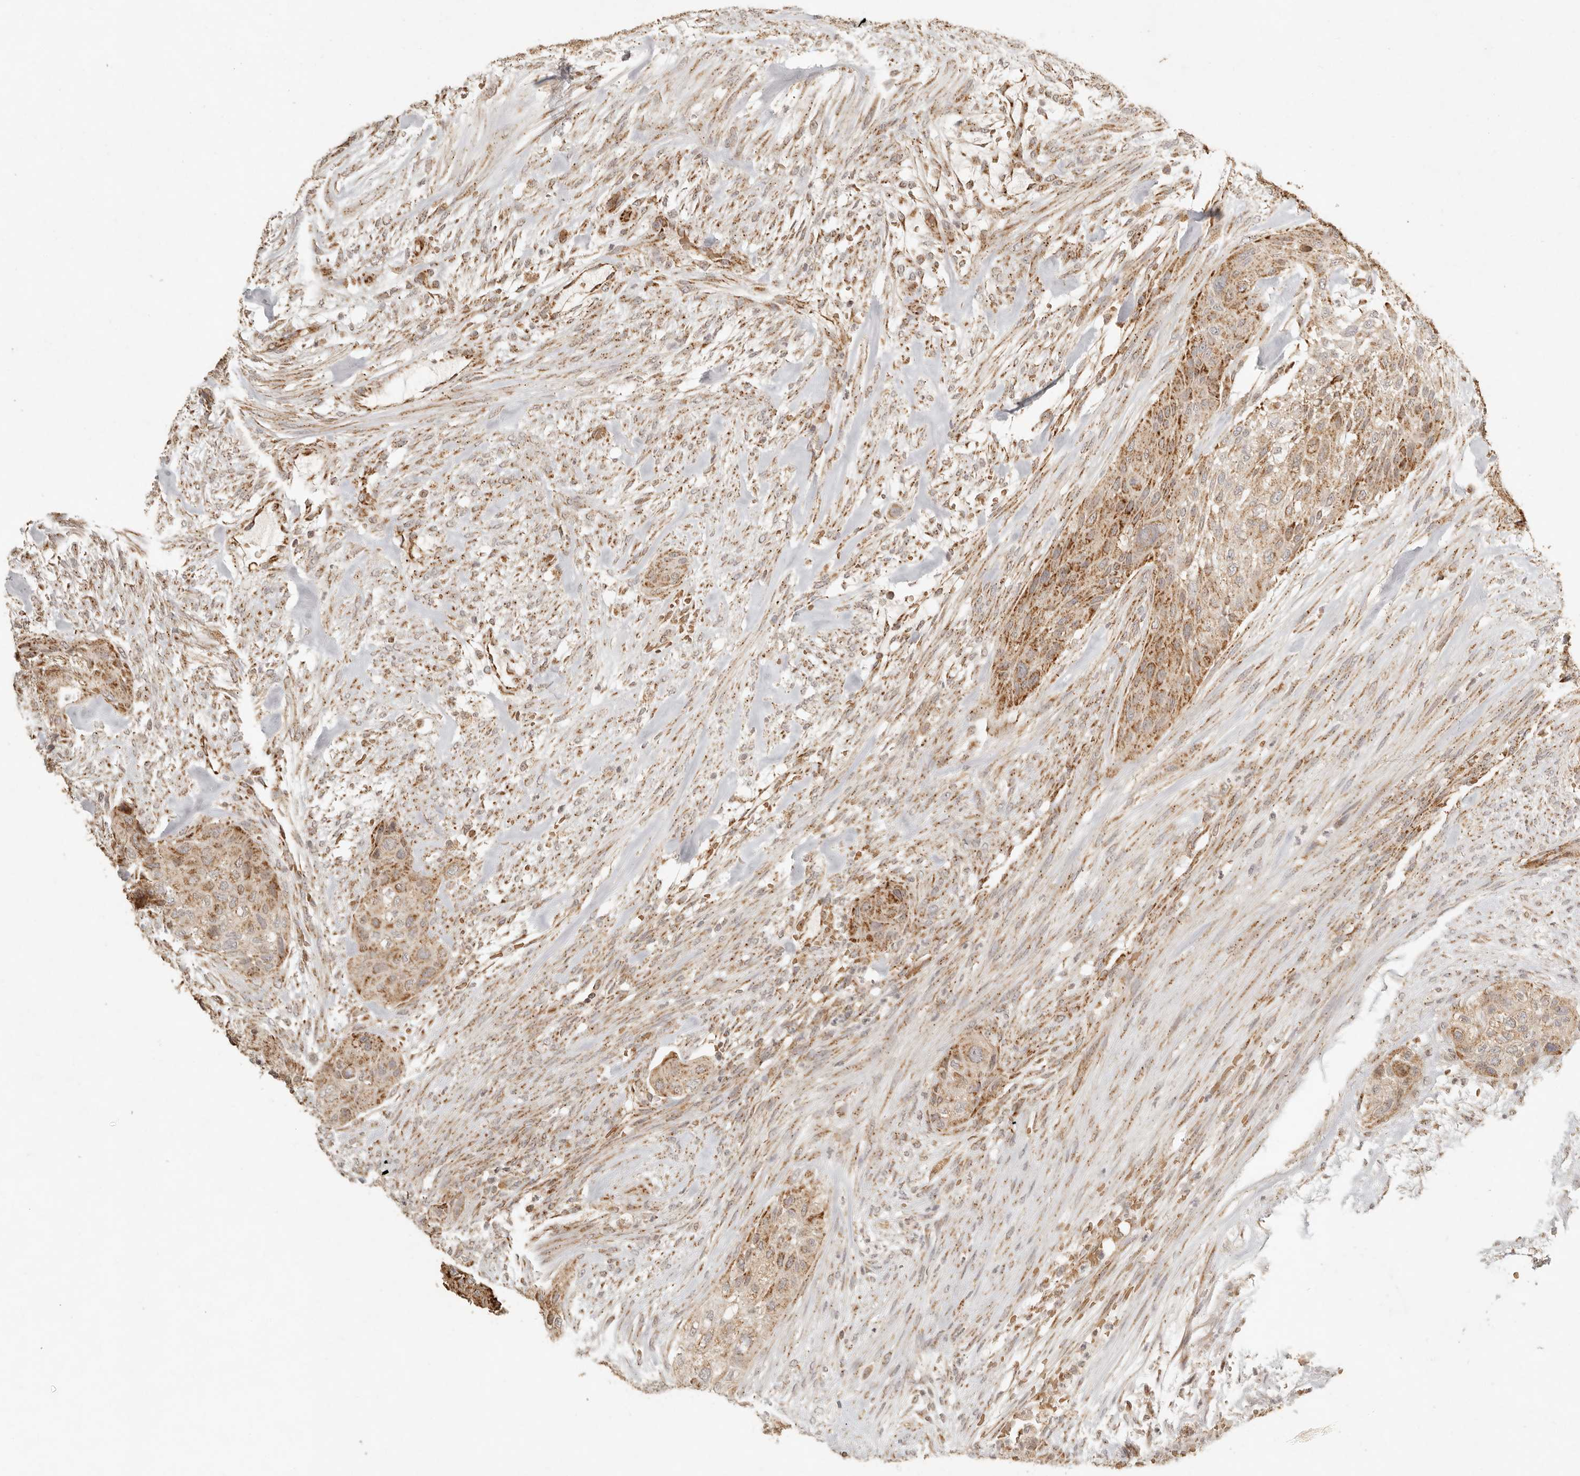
{"staining": {"intensity": "moderate", "quantity": ">75%", "location": "cytoplasmic/membranous"}, "tissue": "urothelial cancer", "cell_type": "Tumor cells", "image_type": "cancer", "snomed": [{"axis": "morphology", "description": "Urothelial carcinoma, High grade"}, {"axis": "topography", "description": "Urinary bladder"}], "caption": "Protein analysis of urothelial cancer tissue exhibits moderate cytoplasmic/membranous staining in about >75% of tumor cells.", "gene": "MRPL55", "patient": {"sex": "male", "age": 35}}